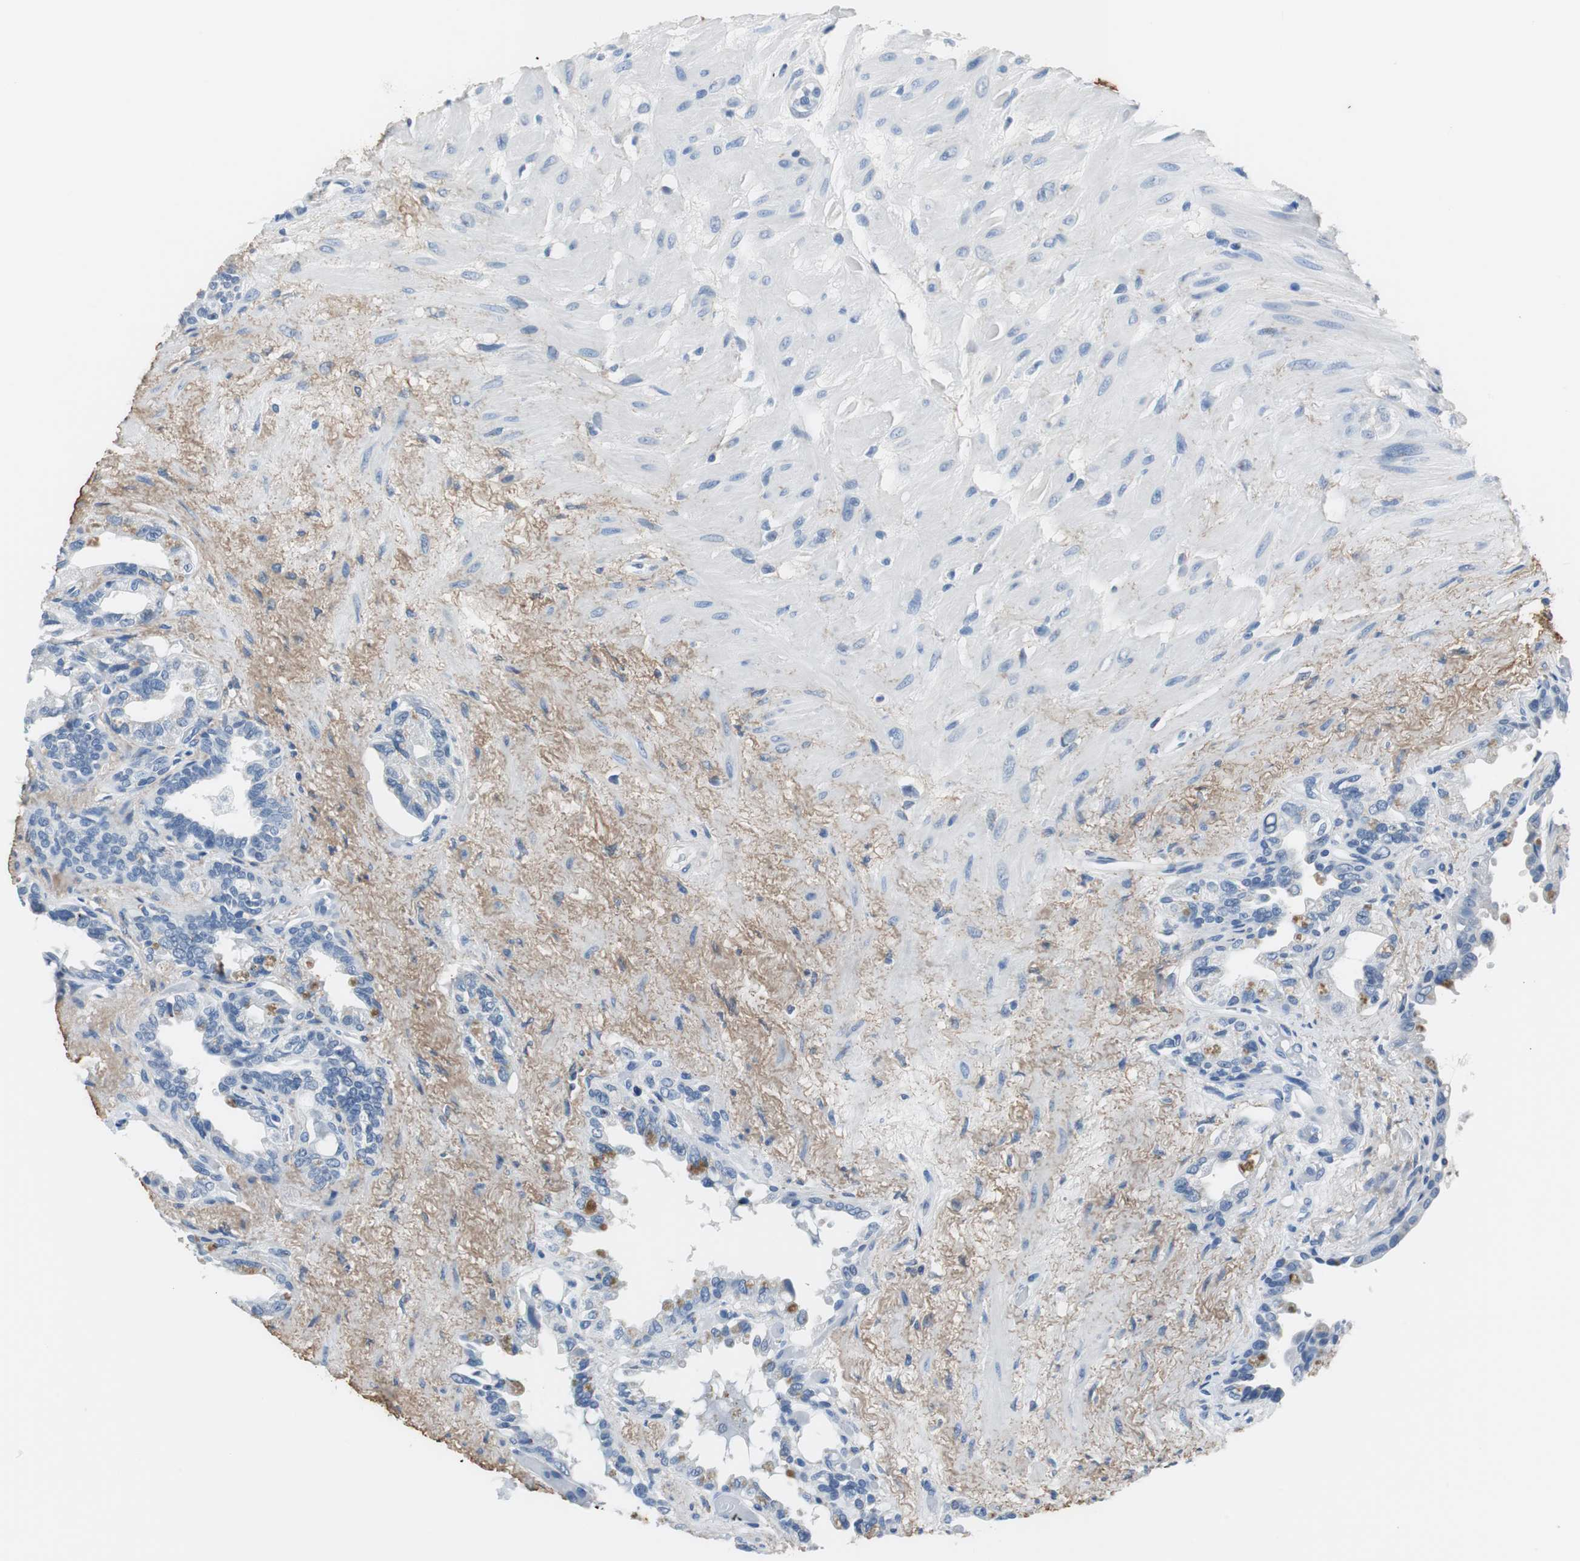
{"staining": {"intensity": "negative", "quantity": "none", "location": "none"}, "tissue": "seminal vesicle", "cell_type": "Glandular cells", "image_type": "normal", "snomed": [{"axis": "morphology", "description": "Normal tissue, NOS"}, {"axis": "topography", "description": "Seminal veicle"}], "caption": "Immunohistochemical staining of benign human seminal vesicle shows no significant positivity in glandular cells. (Brightfield microscopy of DAB immunohistochemistry at high magnification).", "gene": "MUC7", "patient": {"sex": "male", "age": 61}}